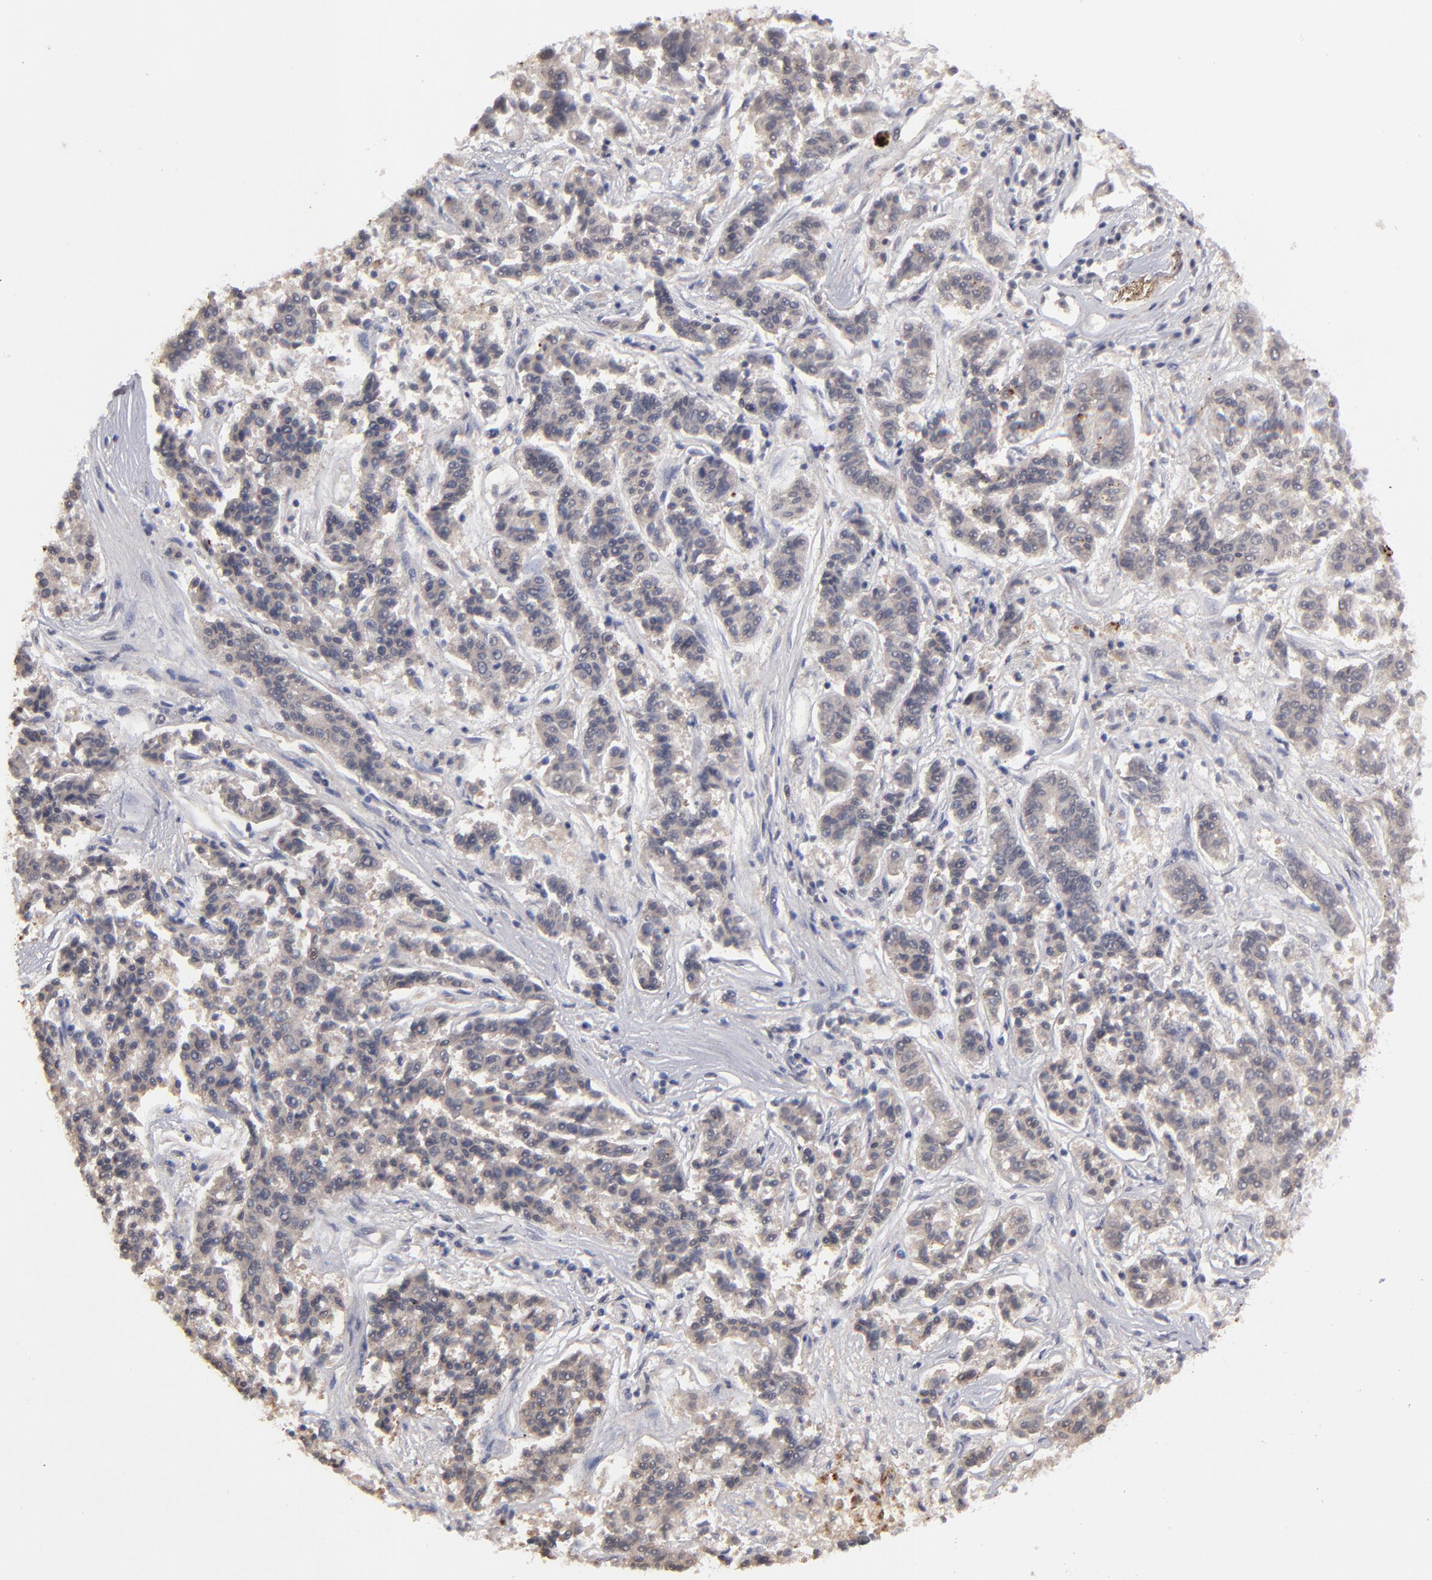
{"staining": {"intensity": "weak", "quantity": "25%-75%", "location": "cytoplasmic/membranous"}, "tissue": "lung cancer", "cell_type": "Tumor cells", "image_type": "cancer", "snomed": [{"axis": "morphology", "description": "Adenocarcinoma, NOS"}, {"axis": "topography", "description": "Lung"}], "caption": "IHC (DAB (3,3'-diaminobenzidine)) staining of human lung adenocarcinoma displays weak cytoplasmic/membranous protein positivity in about 25%-75% of tumor cells.", "gene": "GPM6B", "patient": {"sex": "male", "age": 84}}